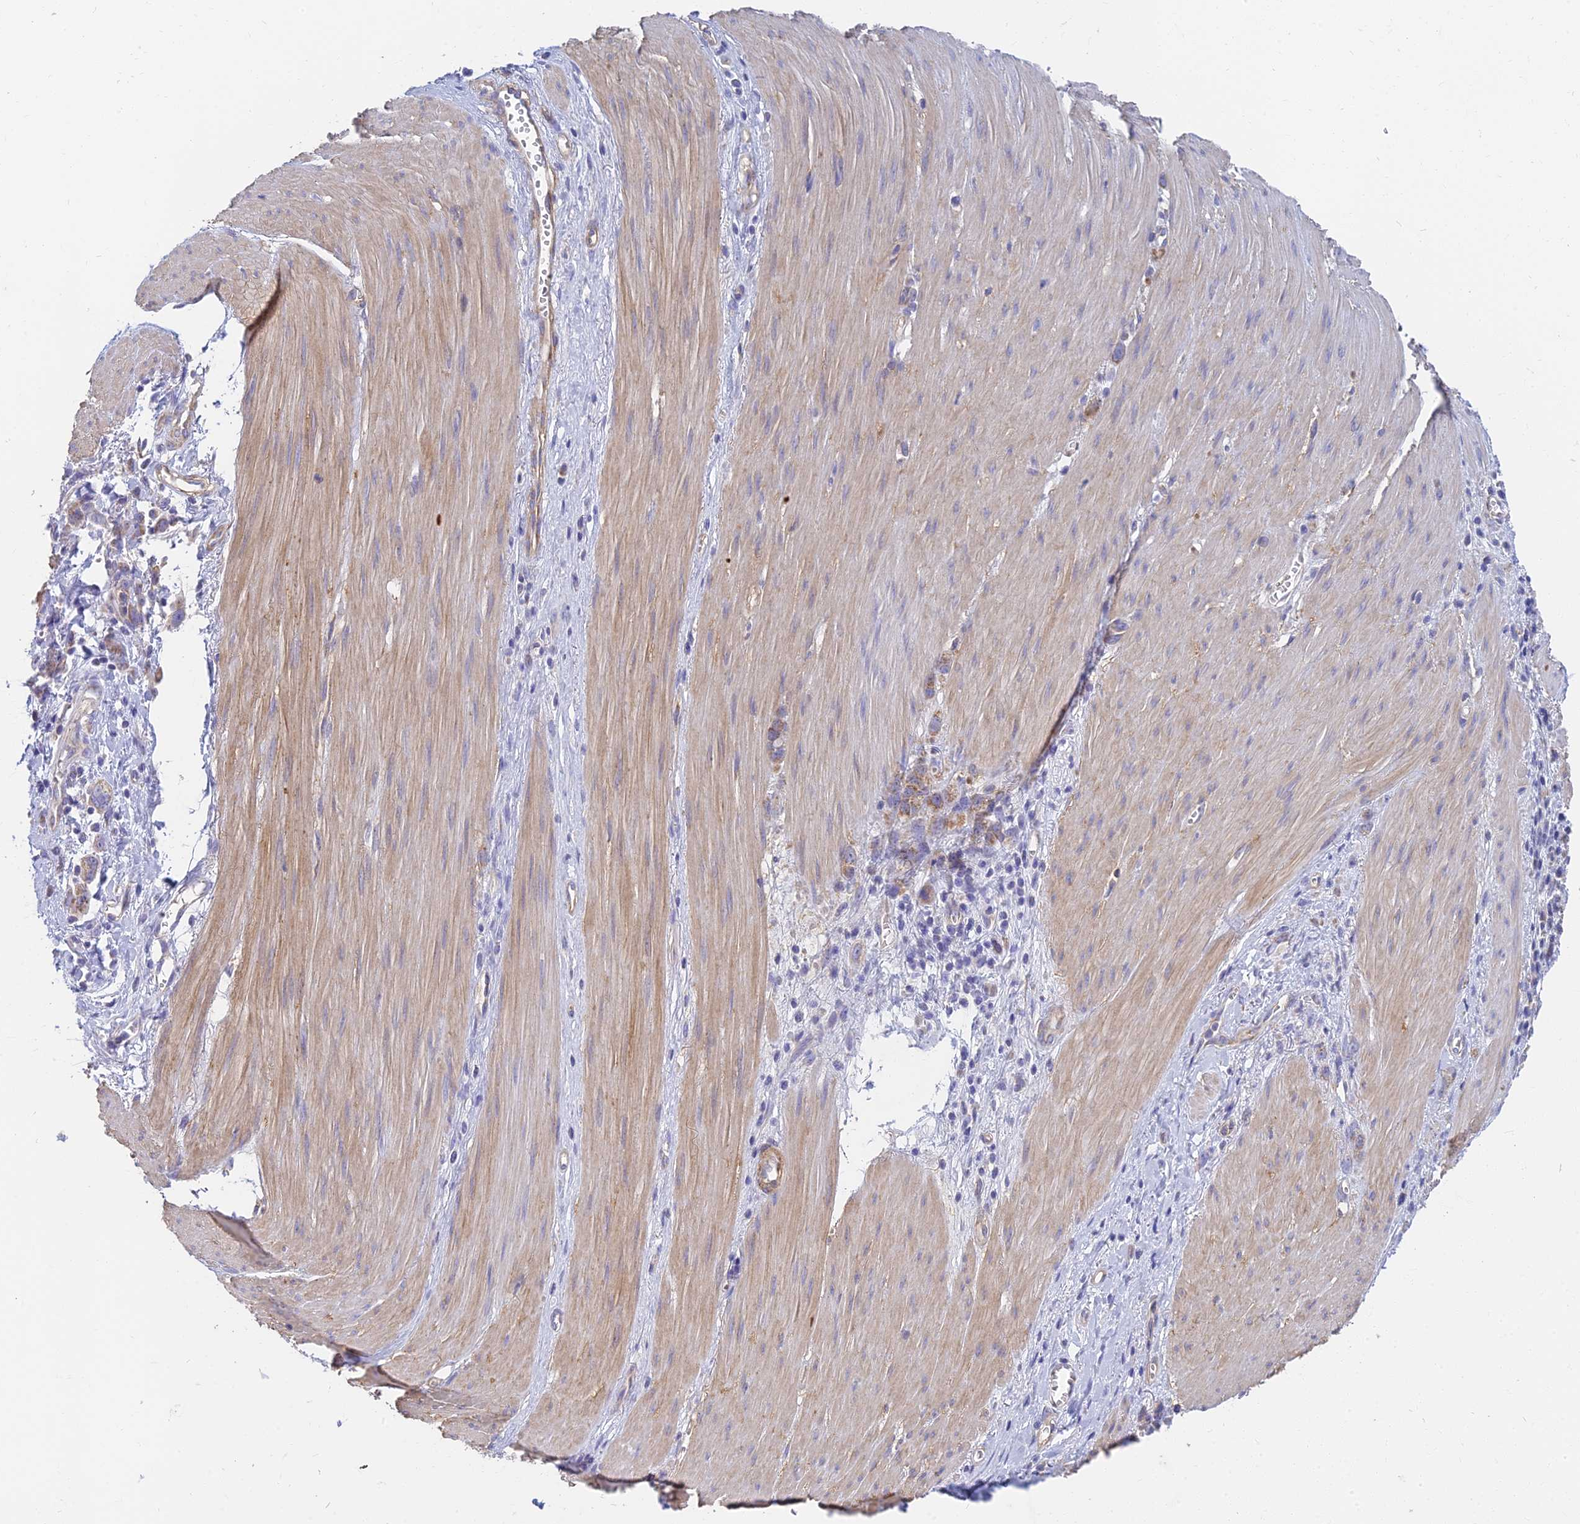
{"staining": {"intensity": "weak", "quantity": ">75%", "location": "cytoplasmic/membranous"}, "tissue": "stomach cancer", "cell_type": "Tumor cells", "image_type": "cancer", "snomed": [{"axis": "morphology", "description": "Adenocarcinoma, NOS"}, {"axis": "topography", "description": "Stomach"}], "caption": "High-power microscopy captured an immunohistochemistry (IHC) image of stomach cancer, revealing weak cytoplasmic/membranous positivity in approximately >75% of tumor cells.", "gene": "MRPL15", "patient": {"sex": "female", "age": 76}}